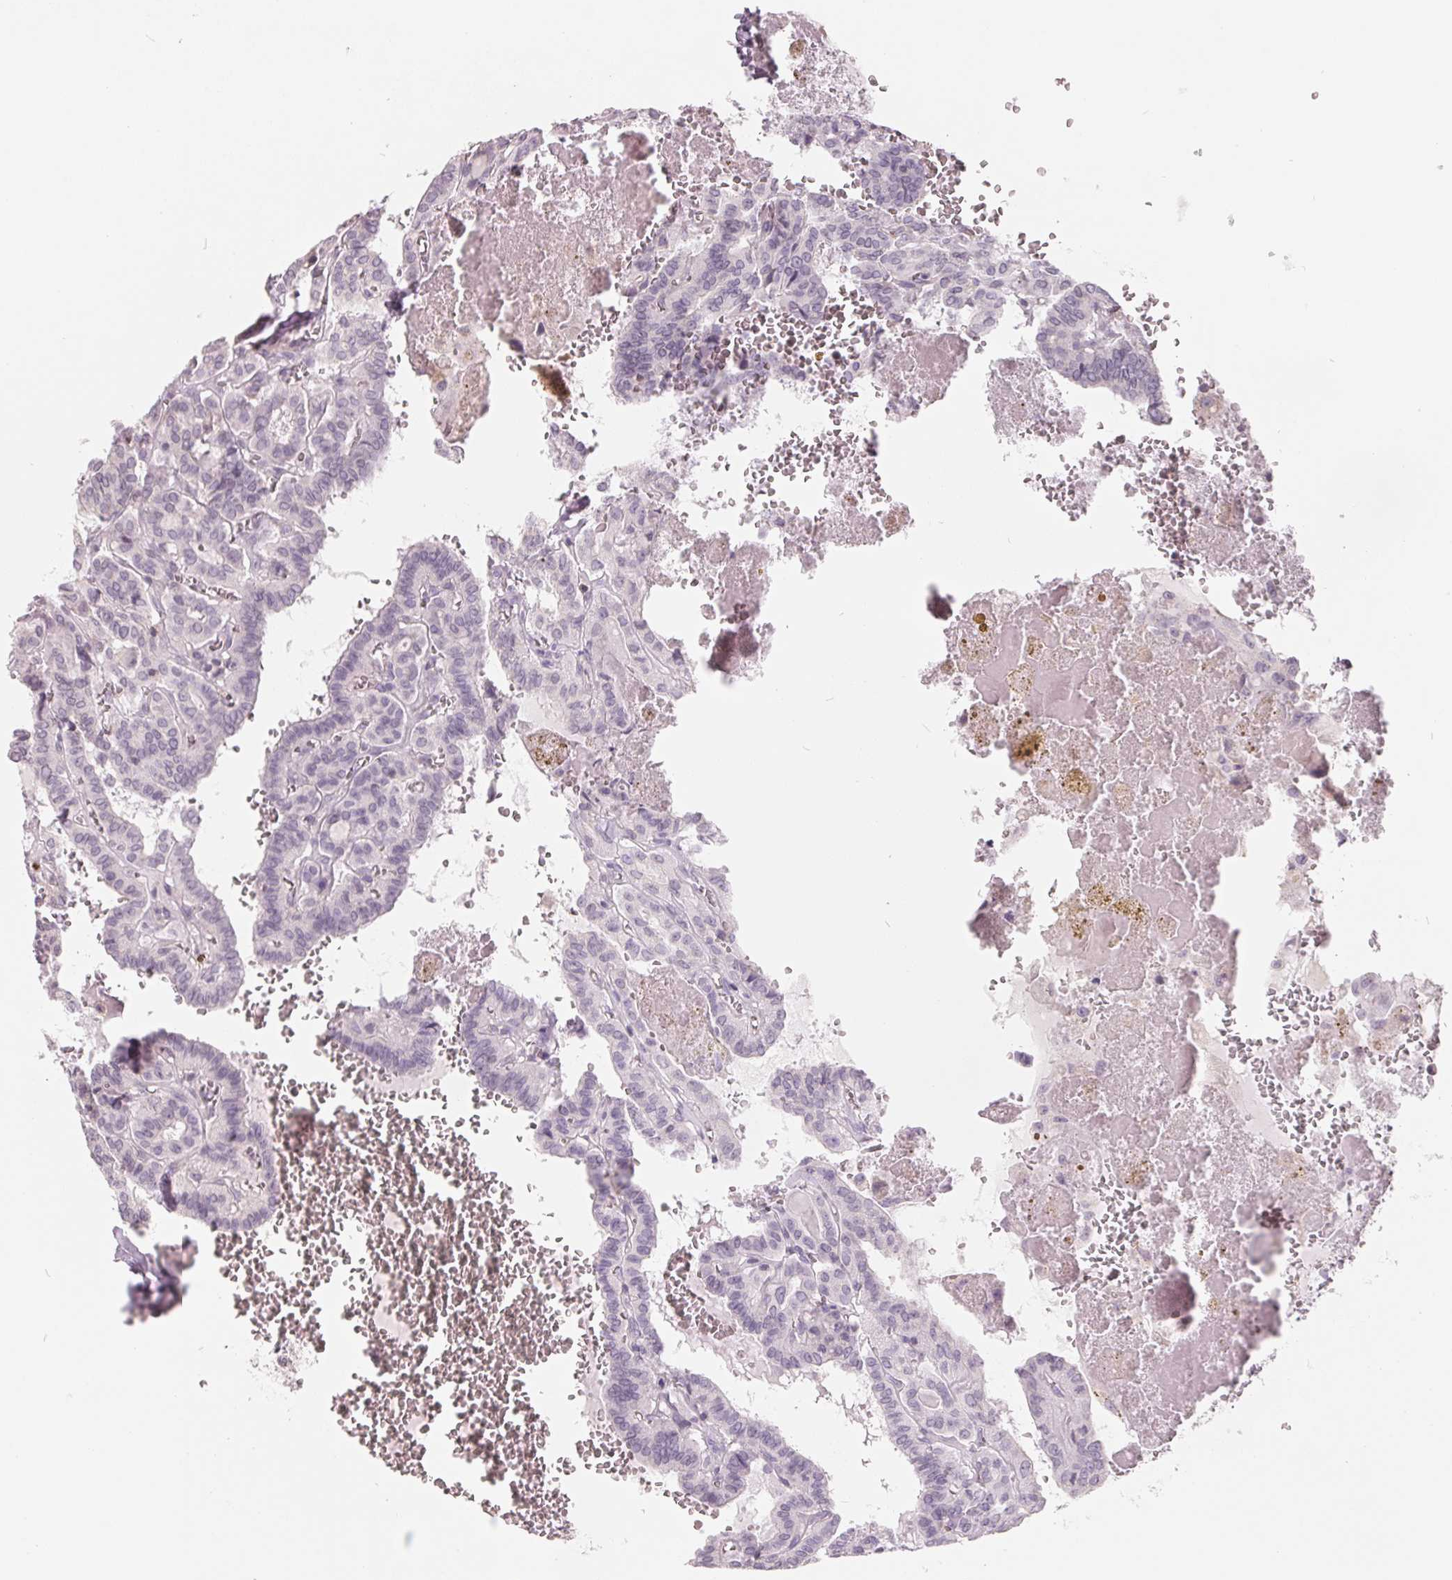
{"staining": {"intensity": "negative", "quantity": "none", "location": "none"}, "tissue": "thyroid cancer", "cell_type": "Tumor cells", "image_type": "cancer", "snomed": [{"axis": "morphology", "description": "Papillary adenocarcinoma, NOS"}, {"axis": "topography", "description": "Thyroid gland"}], "caption": "Immunohistochemistry image of neoplastic tissue: human papillary adenocarcinoma (thyroid) stained with DAB shows no significant protein staining in tumor cells.", "gene": "FTCD", "patient": {"sex": "female", "age": 21}}